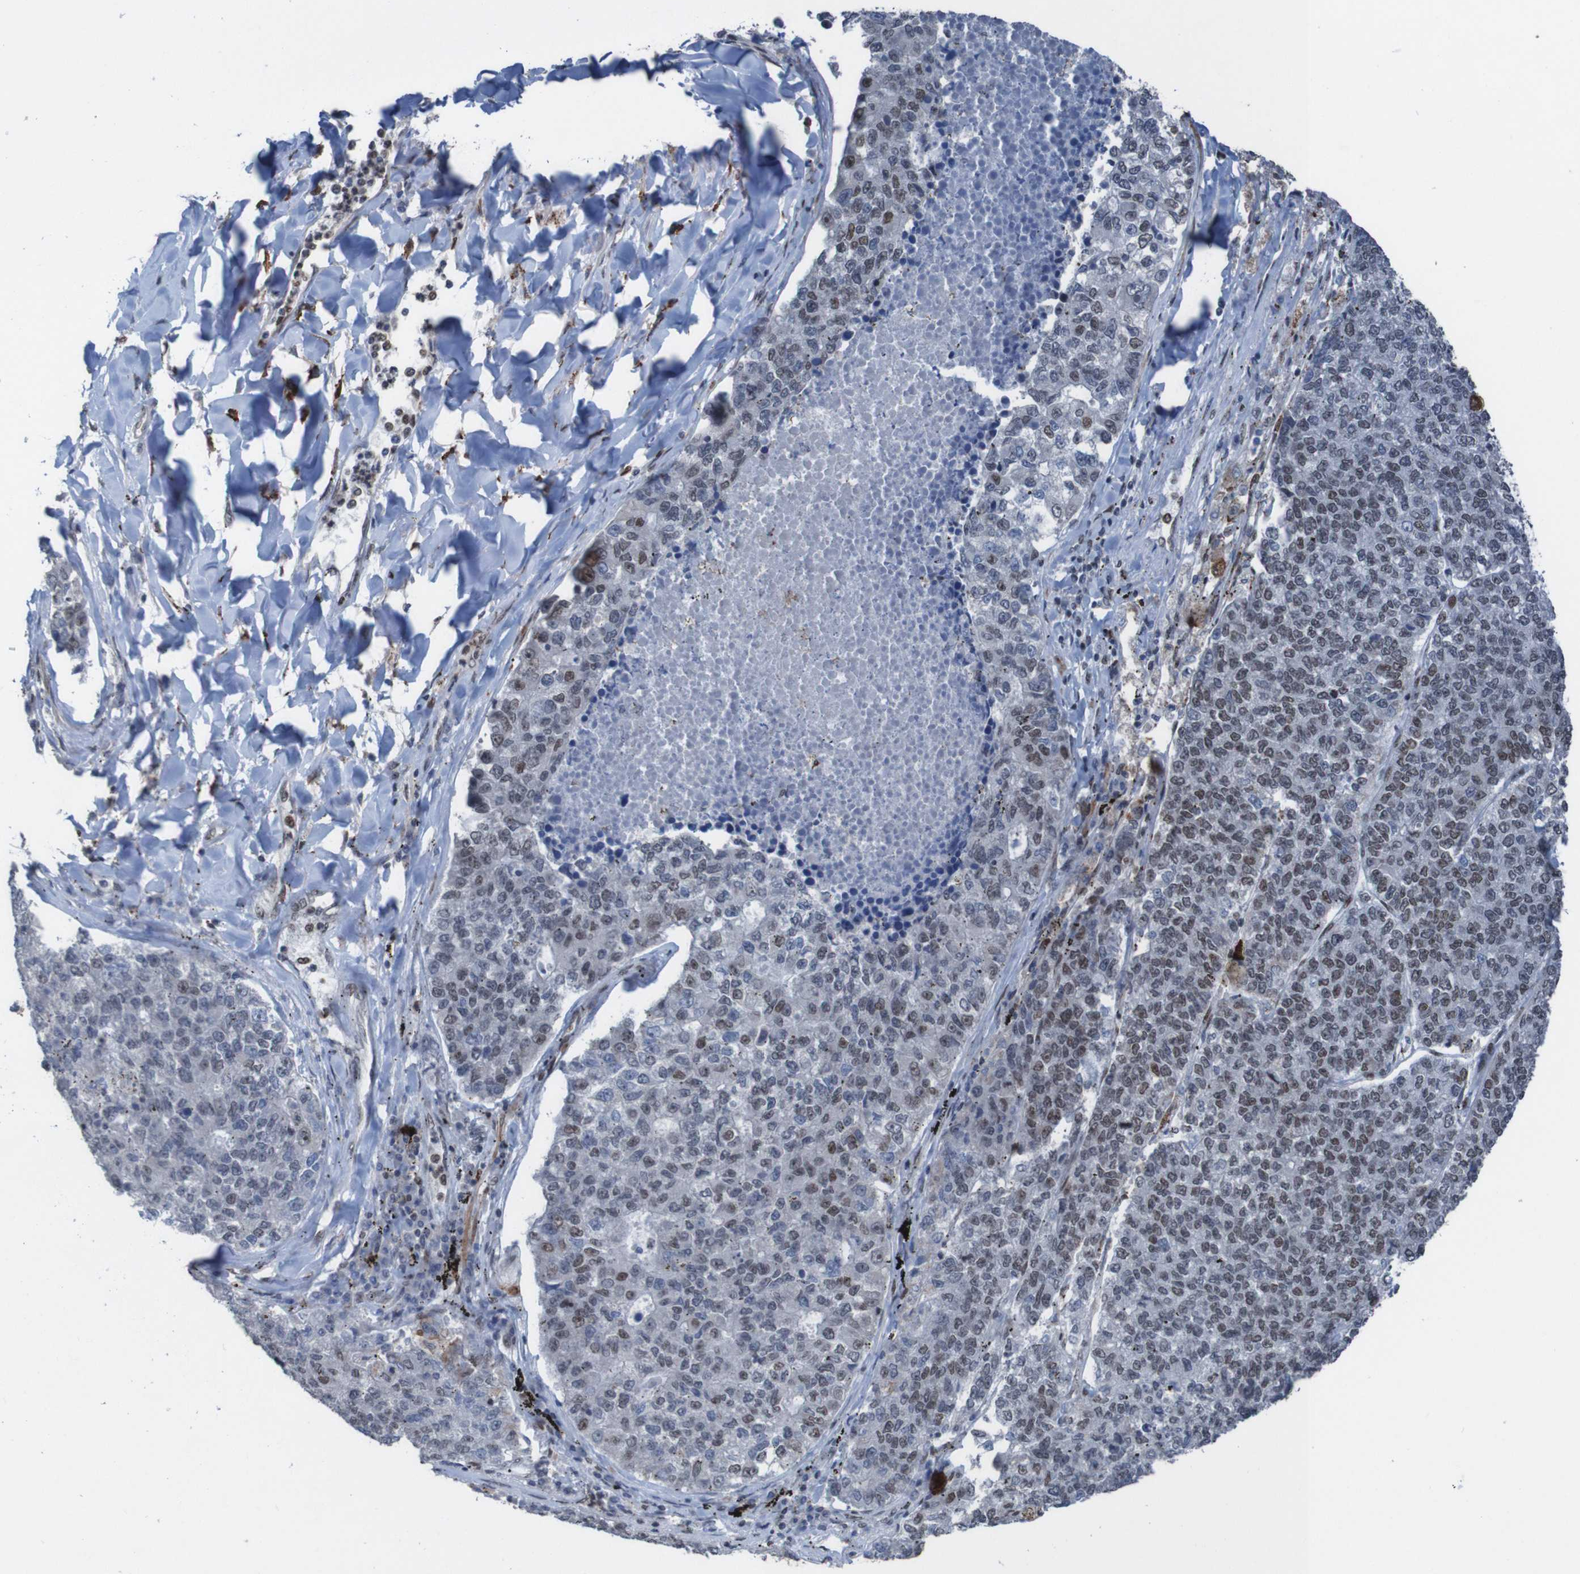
{"staining": {"intensity": "strong", "quantity": "<25%", "location": "nuclear"}, "tissue": "lung cancer", "cell_type": "Tumor cells", "image_type": "cancer", "snomed": [{"axis": "morphology", "description": "Adenocarcinoma, NOS"}, {"axis": "topography", "description": "Lung"}], "caption": "A high-resolution photomicrograph shows immunohistochemistry staining of lung cancer (adenocarcinoma), which shows strong nuclear expression in approximately <25% of tumor cells.", "gene": "PHF2", "patient": {"sex": "male", "age": 49}}